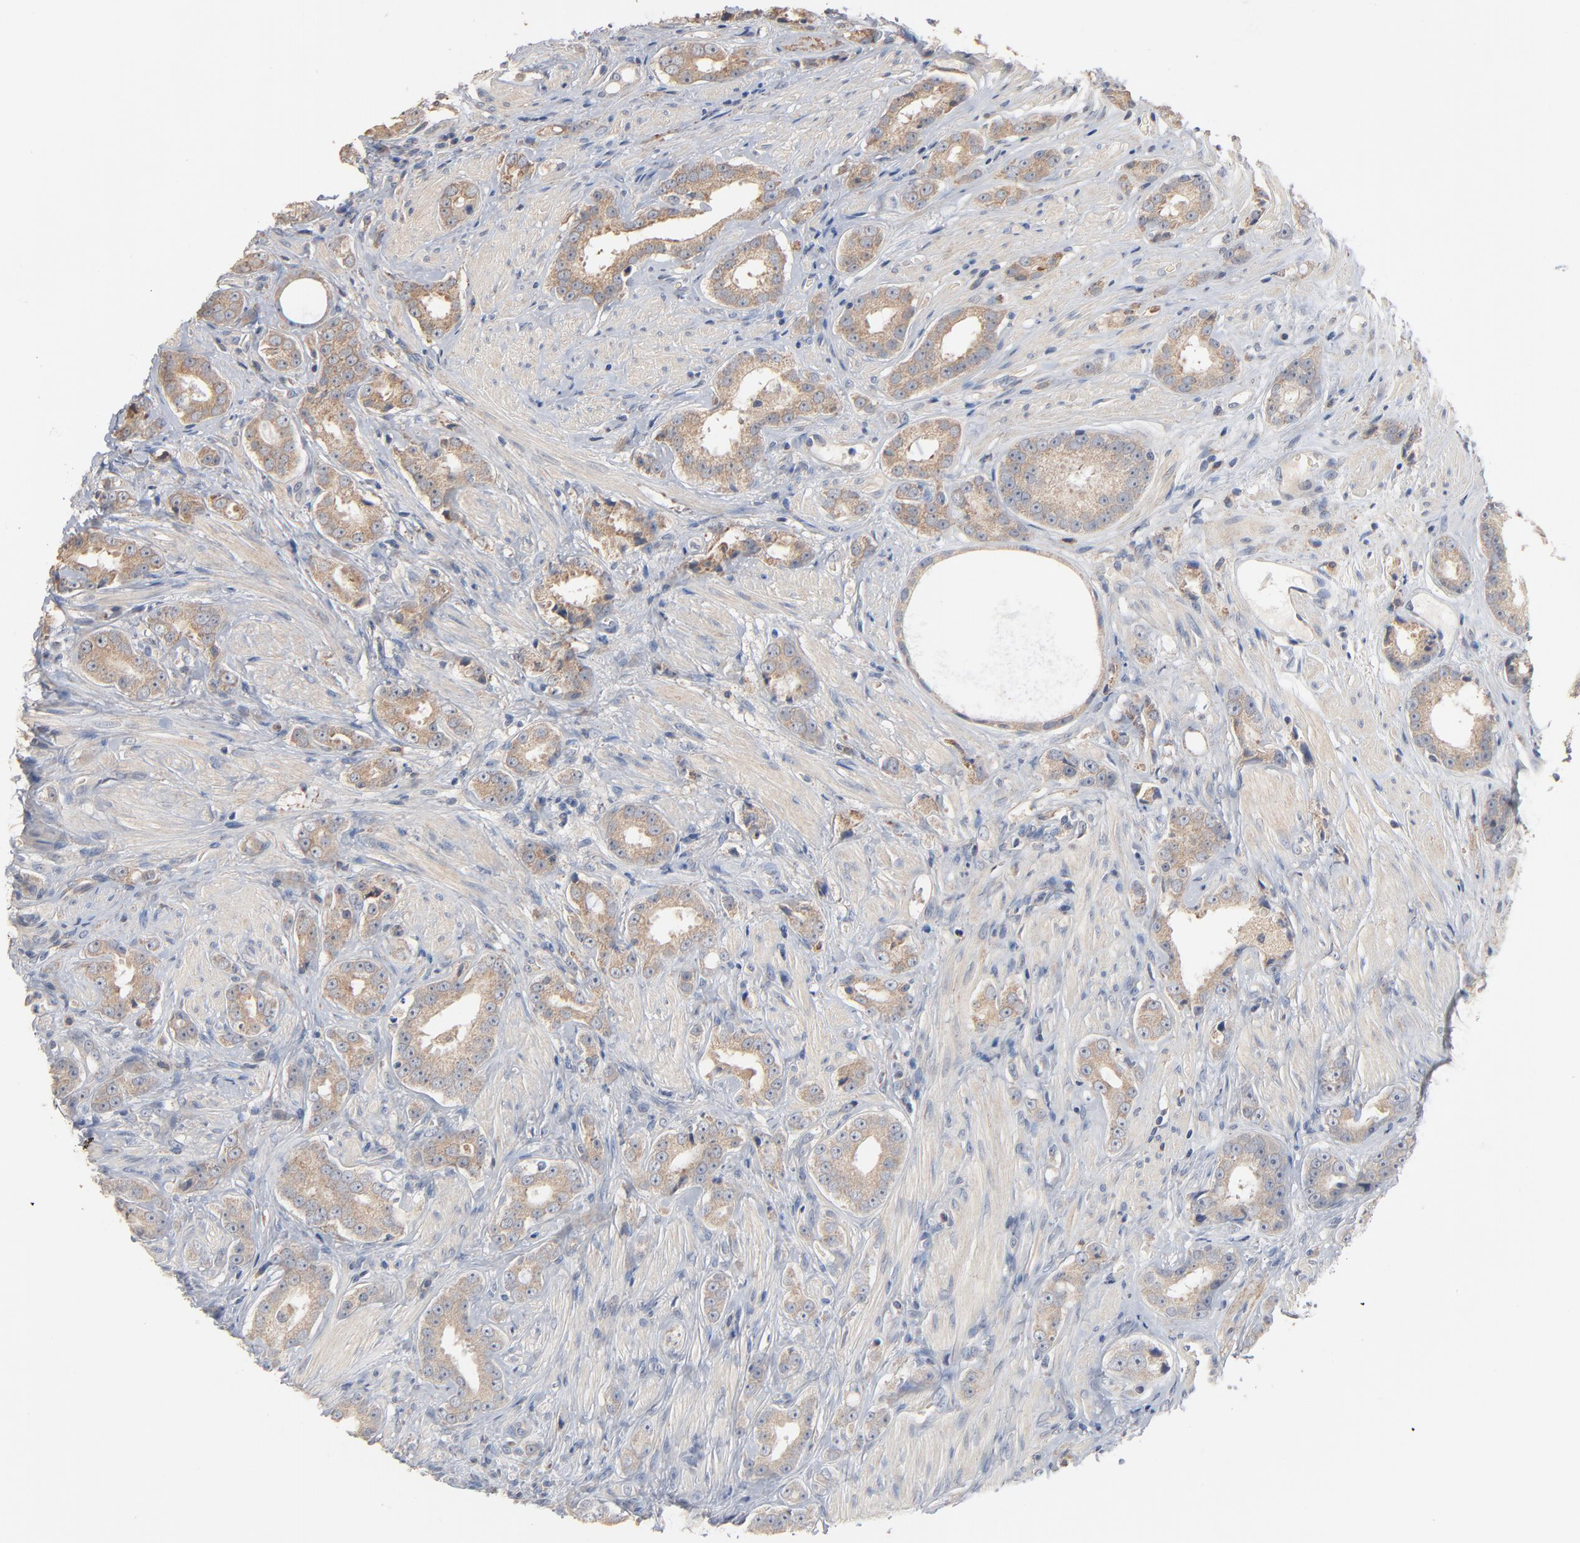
{"staining": {"intensity": "weak", "quantity": ">75%", "location": "cytoplasmic/membranous"}, "tissue": "prostate cancer", "cell_type": "Tumor cells", "image_type": "cancer", "snomed": [{"axis": "morphology", "description": "Adenocarcinoma, Medium grade"}, {"axis": "topography", "description": "Prostate"}], "caption": "Immunohistochemistry of human prostate cancer demonstrates low levels of weak cytoplasmic/membranous expression in approximately >75% of tumor cells. (Stains: DAB in brown, nuclei in blue, Microscopy: brightfield microscopy at high magnification).", "gene": "ZDHHC8", "patient": {"sex": "male", "age": 53}}